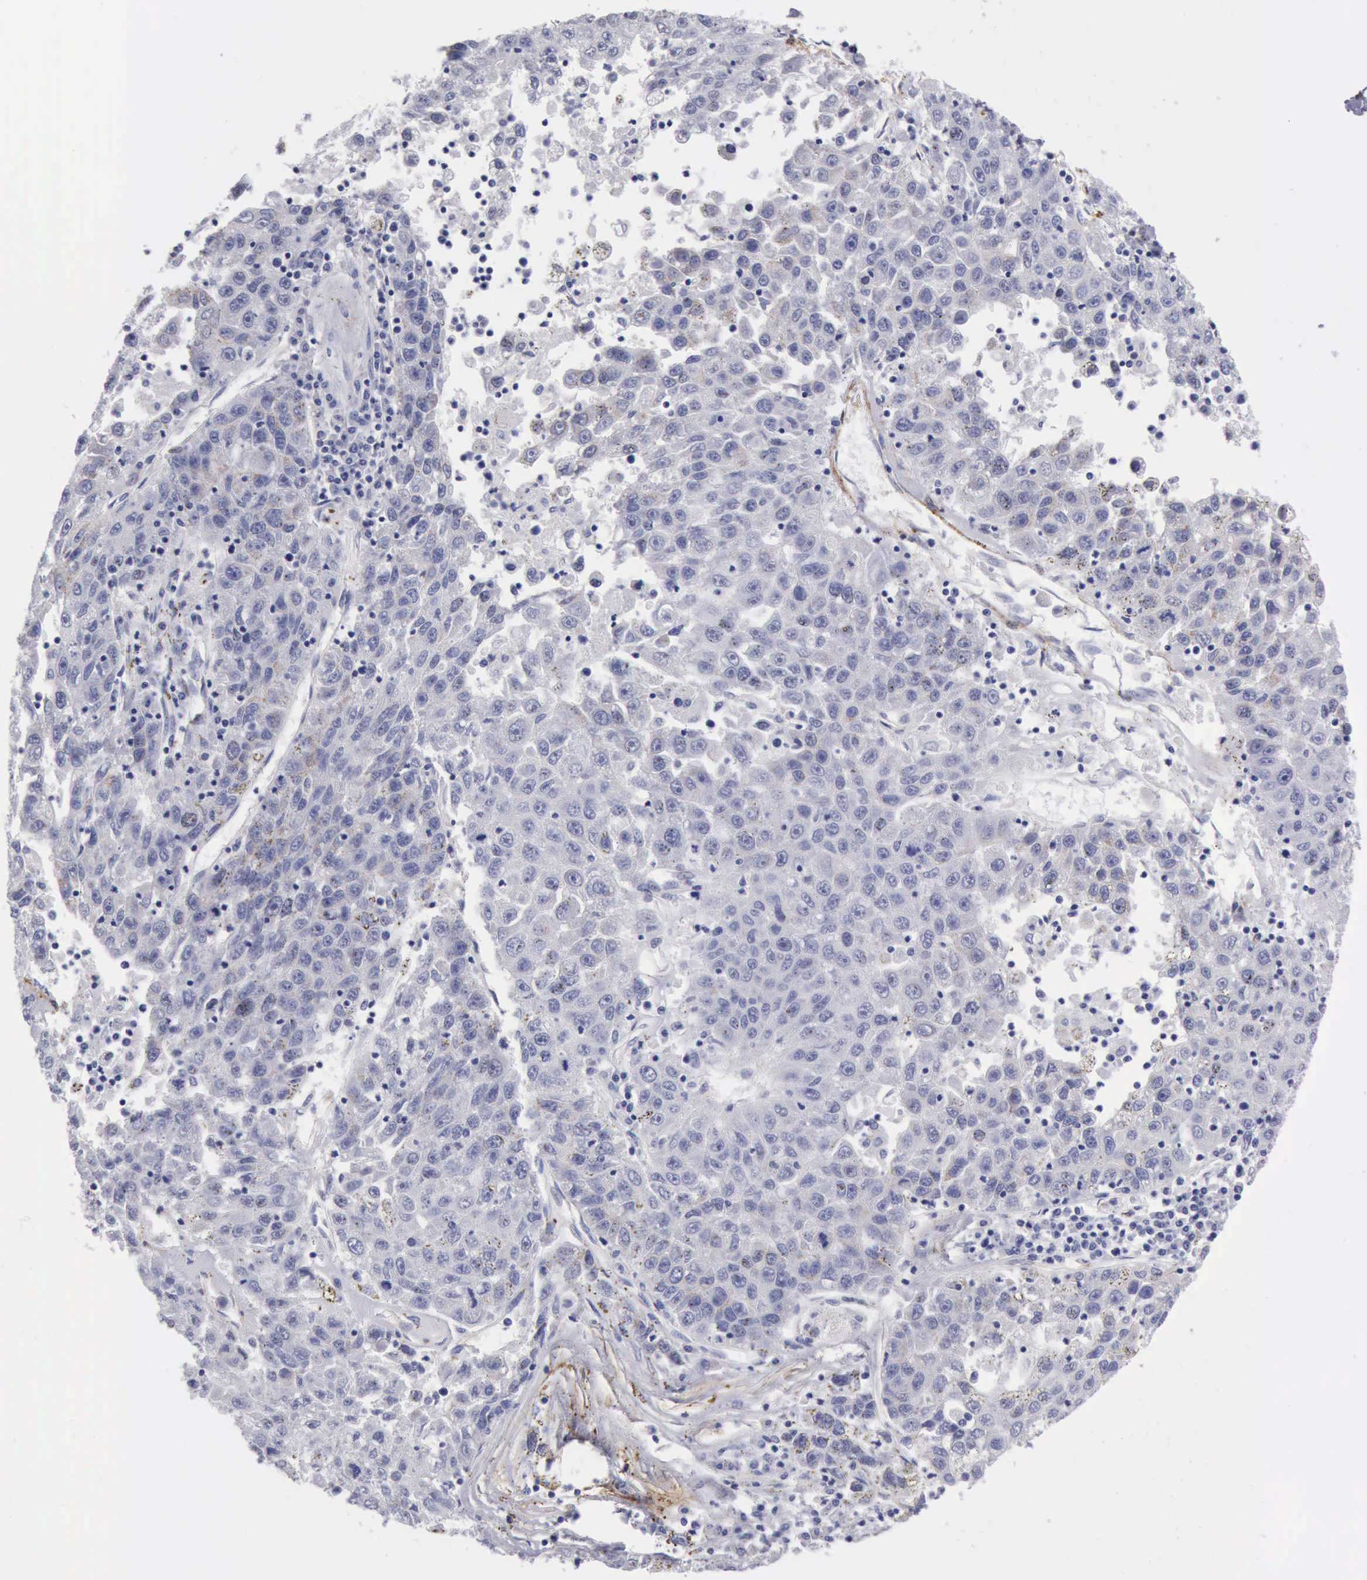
{"staining": {"intensity": "negative", "quantity": "none", "location": "none"}, "tissue": "liver cancer", "cell_type": "Tumor cells", "image_type": "cancer", "snomed": [{"axis": "morphology", "description": "Carcinoma, Hepatocellular, NOS"}, {"axis": "topography", "description": "Liver"}], "caption": "The immunohistochemistry (IHC) histopathology image has no significant expression in tumor cells of liver cancer tissue.", "gene": "AOC3", "patient": {"sex": "male", "age": 49}}